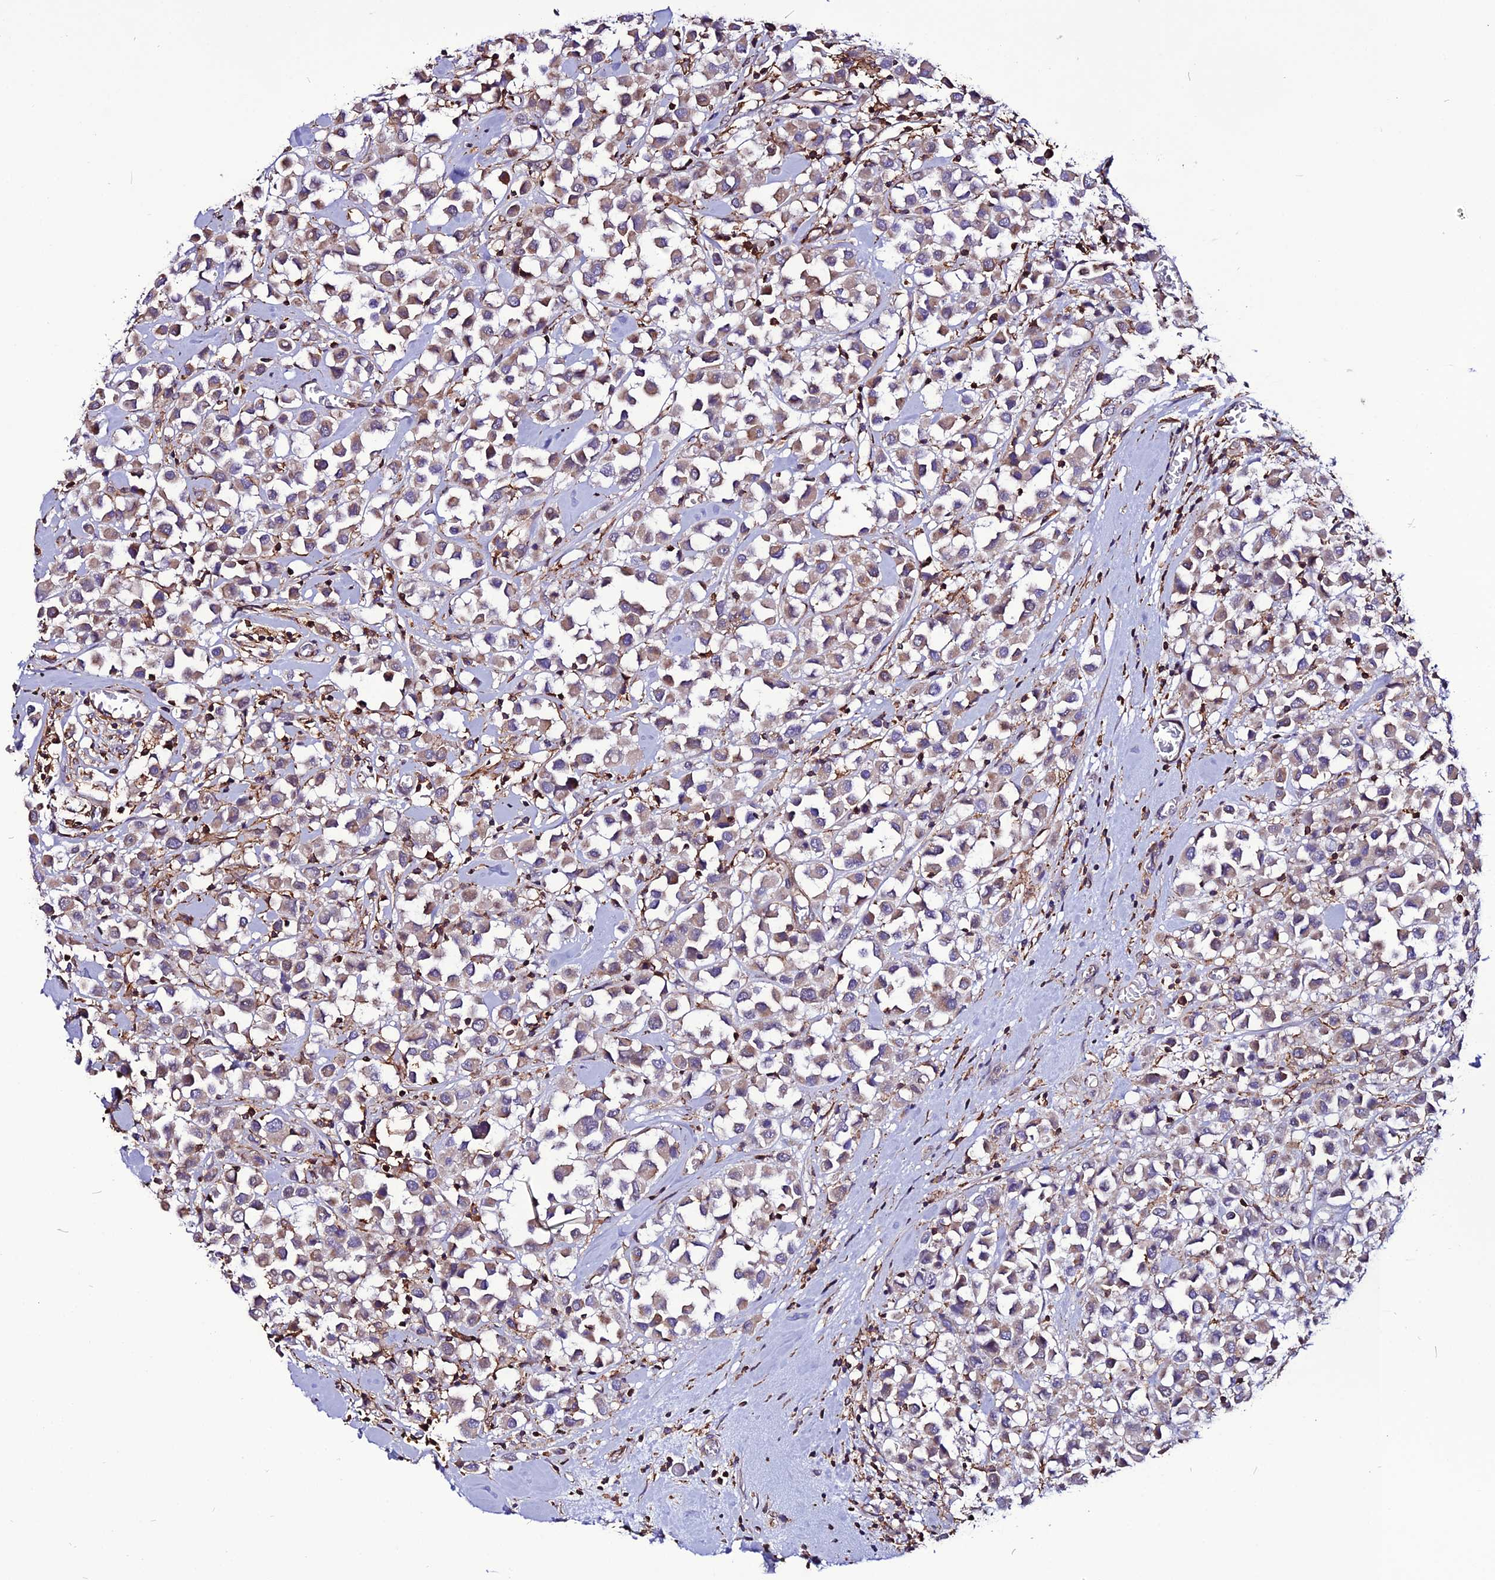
{"staining": {"intensity": "weak", "quantity": "25%-75%", "location": "cytoplasmic/membranous"}, "tissue": "breast cancer", "cell_type": "Tumor cells", "image_type": "cancer", "snomed": [{"axis": "morphology", "description": "Duct carcinoma"}, {"axis": "topography", "description": "Breast"}], "caption": "Breast cancer (invasive ductal carcinoma) tissue exhibits weak cytoplasmic/membranous expression in approximately 25%-75% of tumor cells, visualized by immunohistochemistry.", "gene": "USP17L15", "patient": {"sex": "female", "age": 61}}